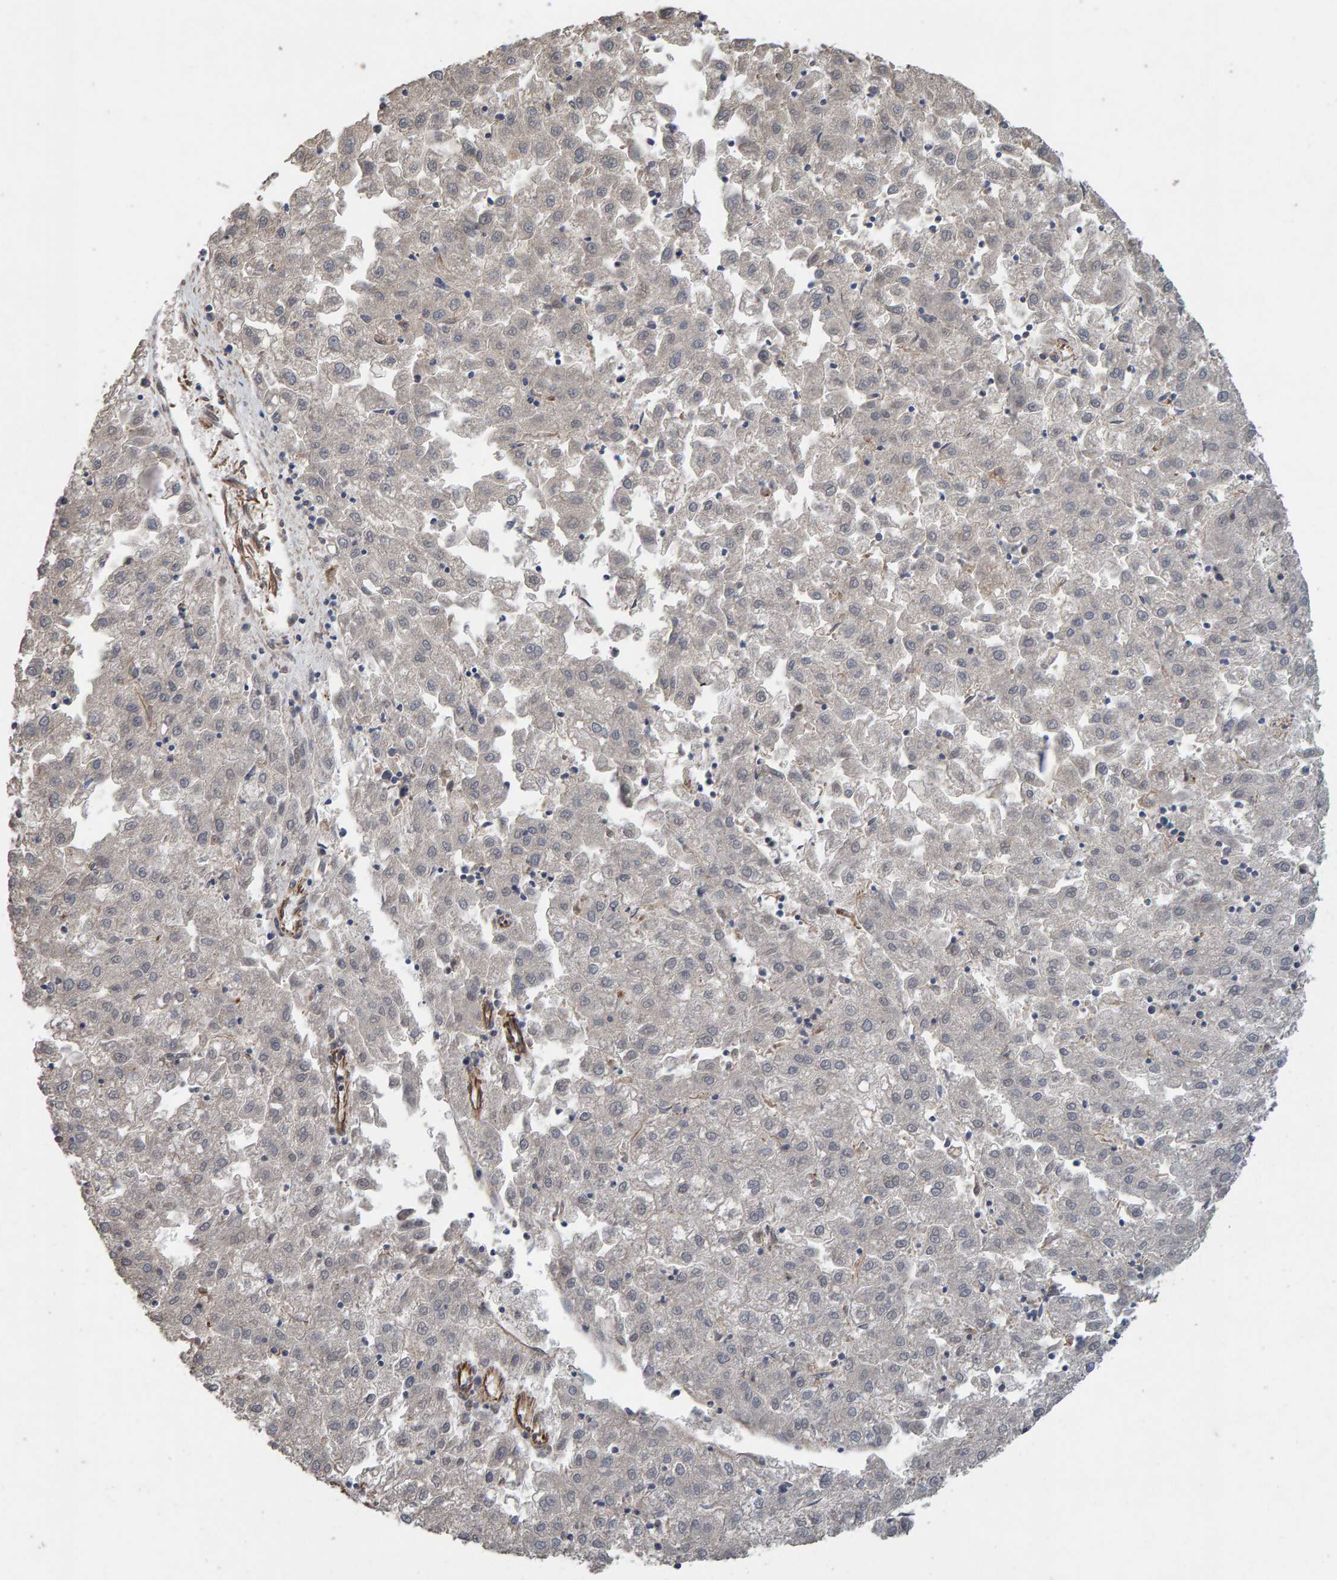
{"staining": {"intensity": "negative", "quantity": "none", "location": "none"}, "tissue": "liver cancer", "cell_type": "Tumor cells", "image_type": "cancer", "snomed": [{"axis": "morphology", "description": "Carcinoma, Hepatocellular, NOS"}, {"axis": "topography", "description": "Liver"}], "caption": "A histopathology image of human hepatocellular carcinoma (liver) is negative for staining in tumor cells.", "gene": "ZNF347", "patient": {"sex": "male", "age": 72}}